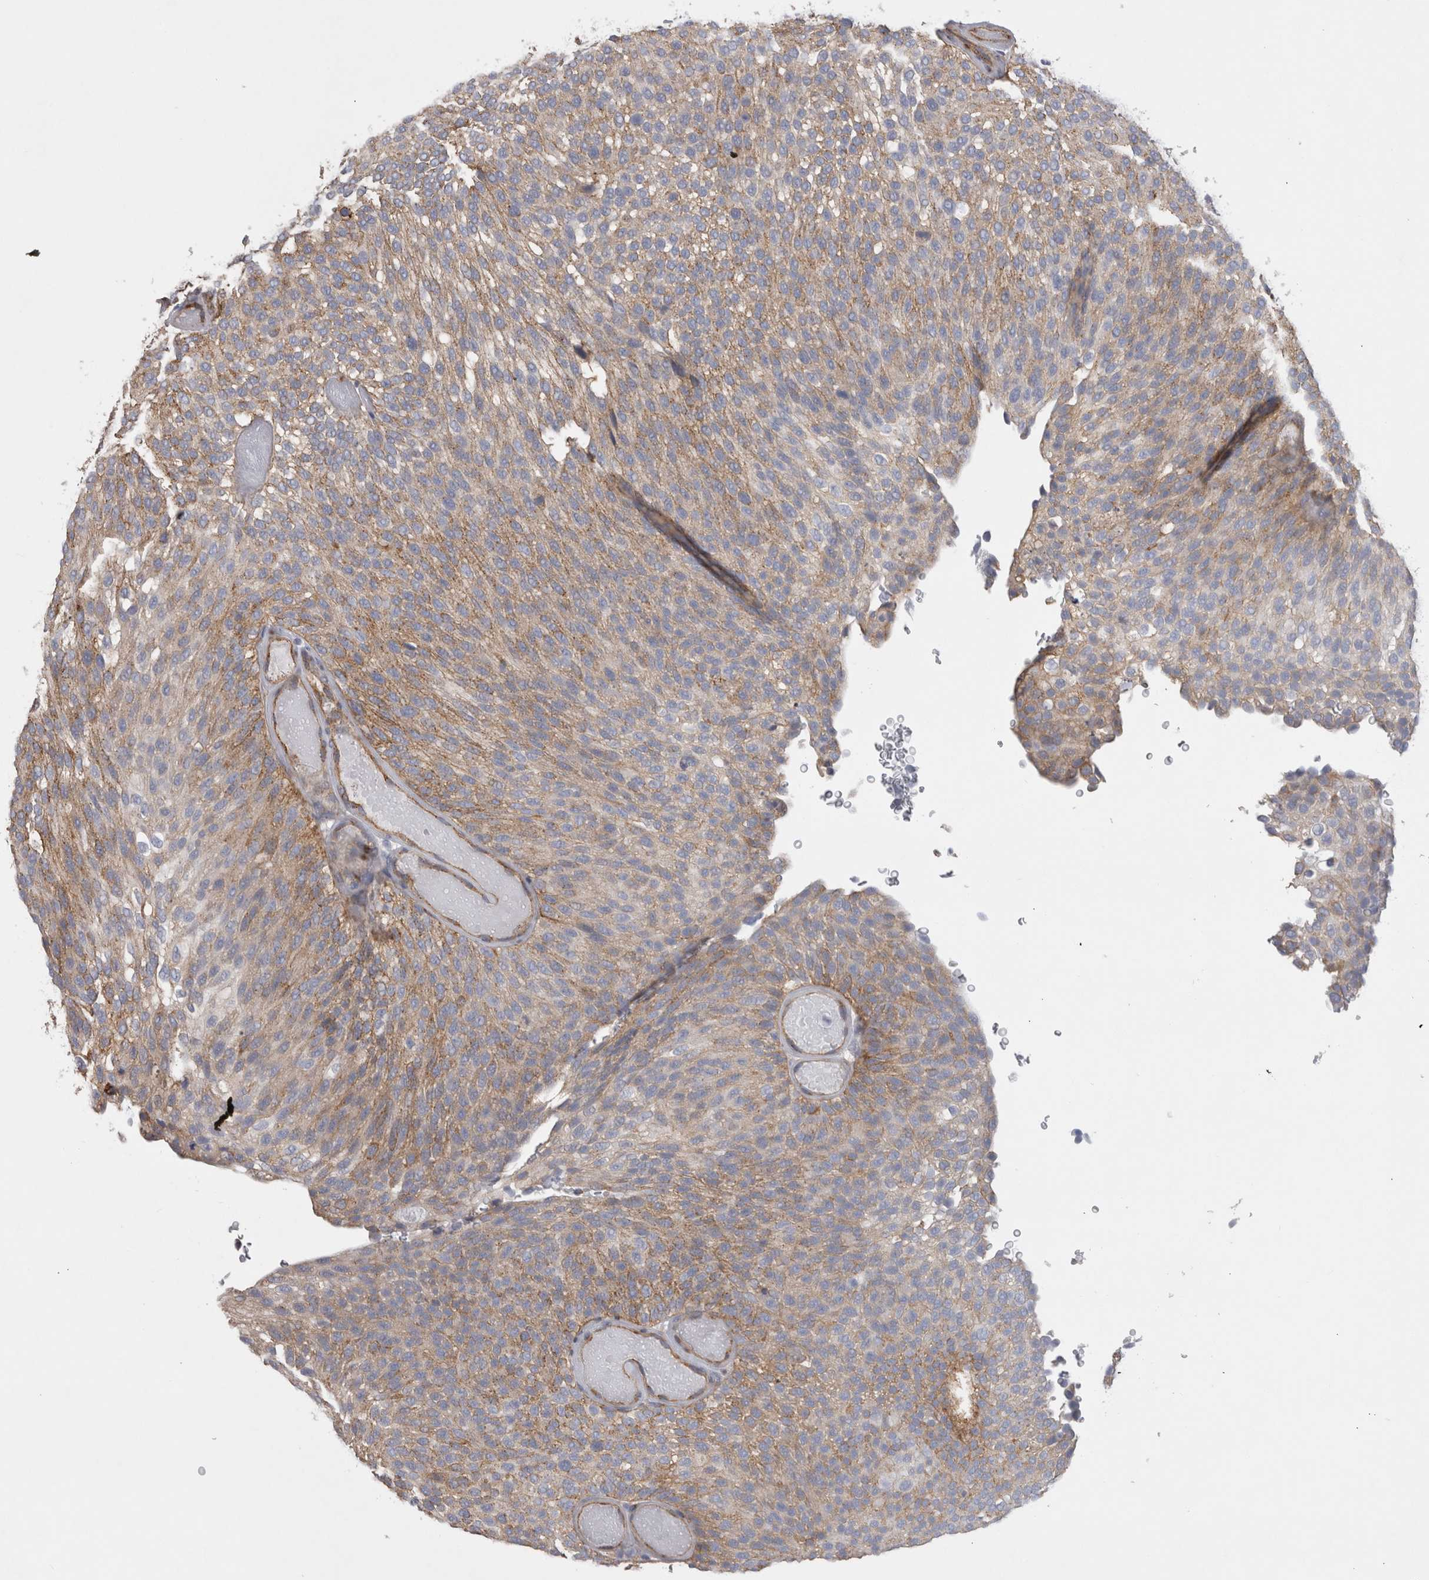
{"staining": {"intensity": "moderate", "quantity": ">75%", "location": "cytoplasmic/membranous"}, "tissue": "urothelial cancer", "cell_type": "Tumor cells", "image_type": "cancer", "snomed": [{"axis": "morphology", "description": "Urothelial carcinoma, Low grade"}, {"axis": "topography", "description": "Urinary bladder"}], "caption": "DAB immunohistochemical staining of human urothelial cancer shows moderate cytoplasmic/membranous protein positivity in about >75% of tumor cells.", "gene": "ATXN3", "patient": {"sex": "male", "age": 78}}